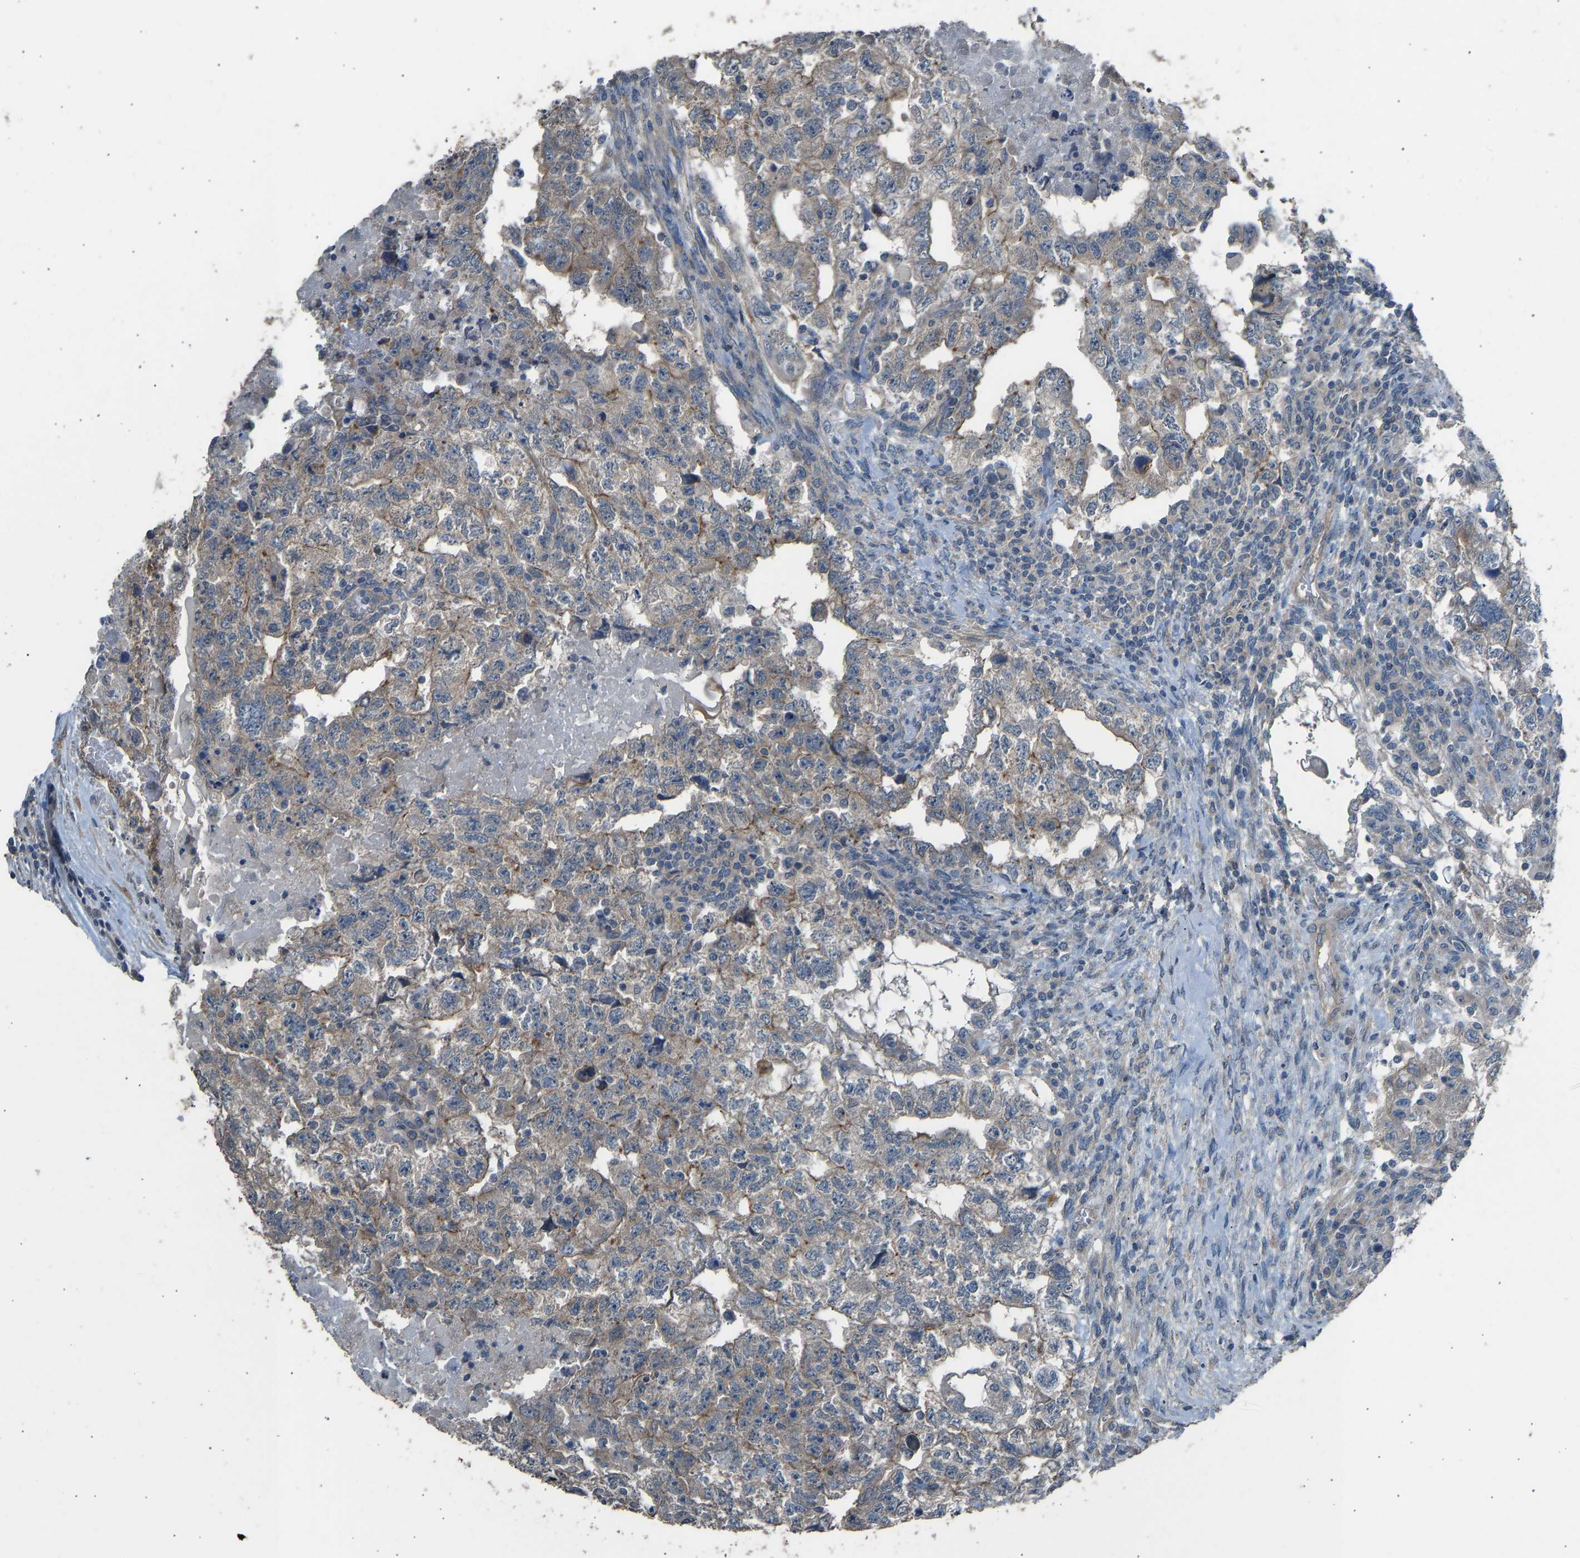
{"staining": {"intensity": "weak", "quantity": ">75%", "location": "cytoplasmic/membranous"}, "tissue": "testis cancer", "cell_type": "Tumor cells", "image_type": "cancer", "snomed": [{"axis": "morphology", "description": "Carcinoma, Embryonal, NOS"}, {"axis": "topography", "description": "Testis"}], "caption": "A photomicrograph showing weak cytoplasmic/membranous positivity in about >75% of tumor cells in testis cancer, as visualized by brown immunohistochemical staining.", "gene": "SLC43A1", "patient": {"sex": "male", "age": 36}}